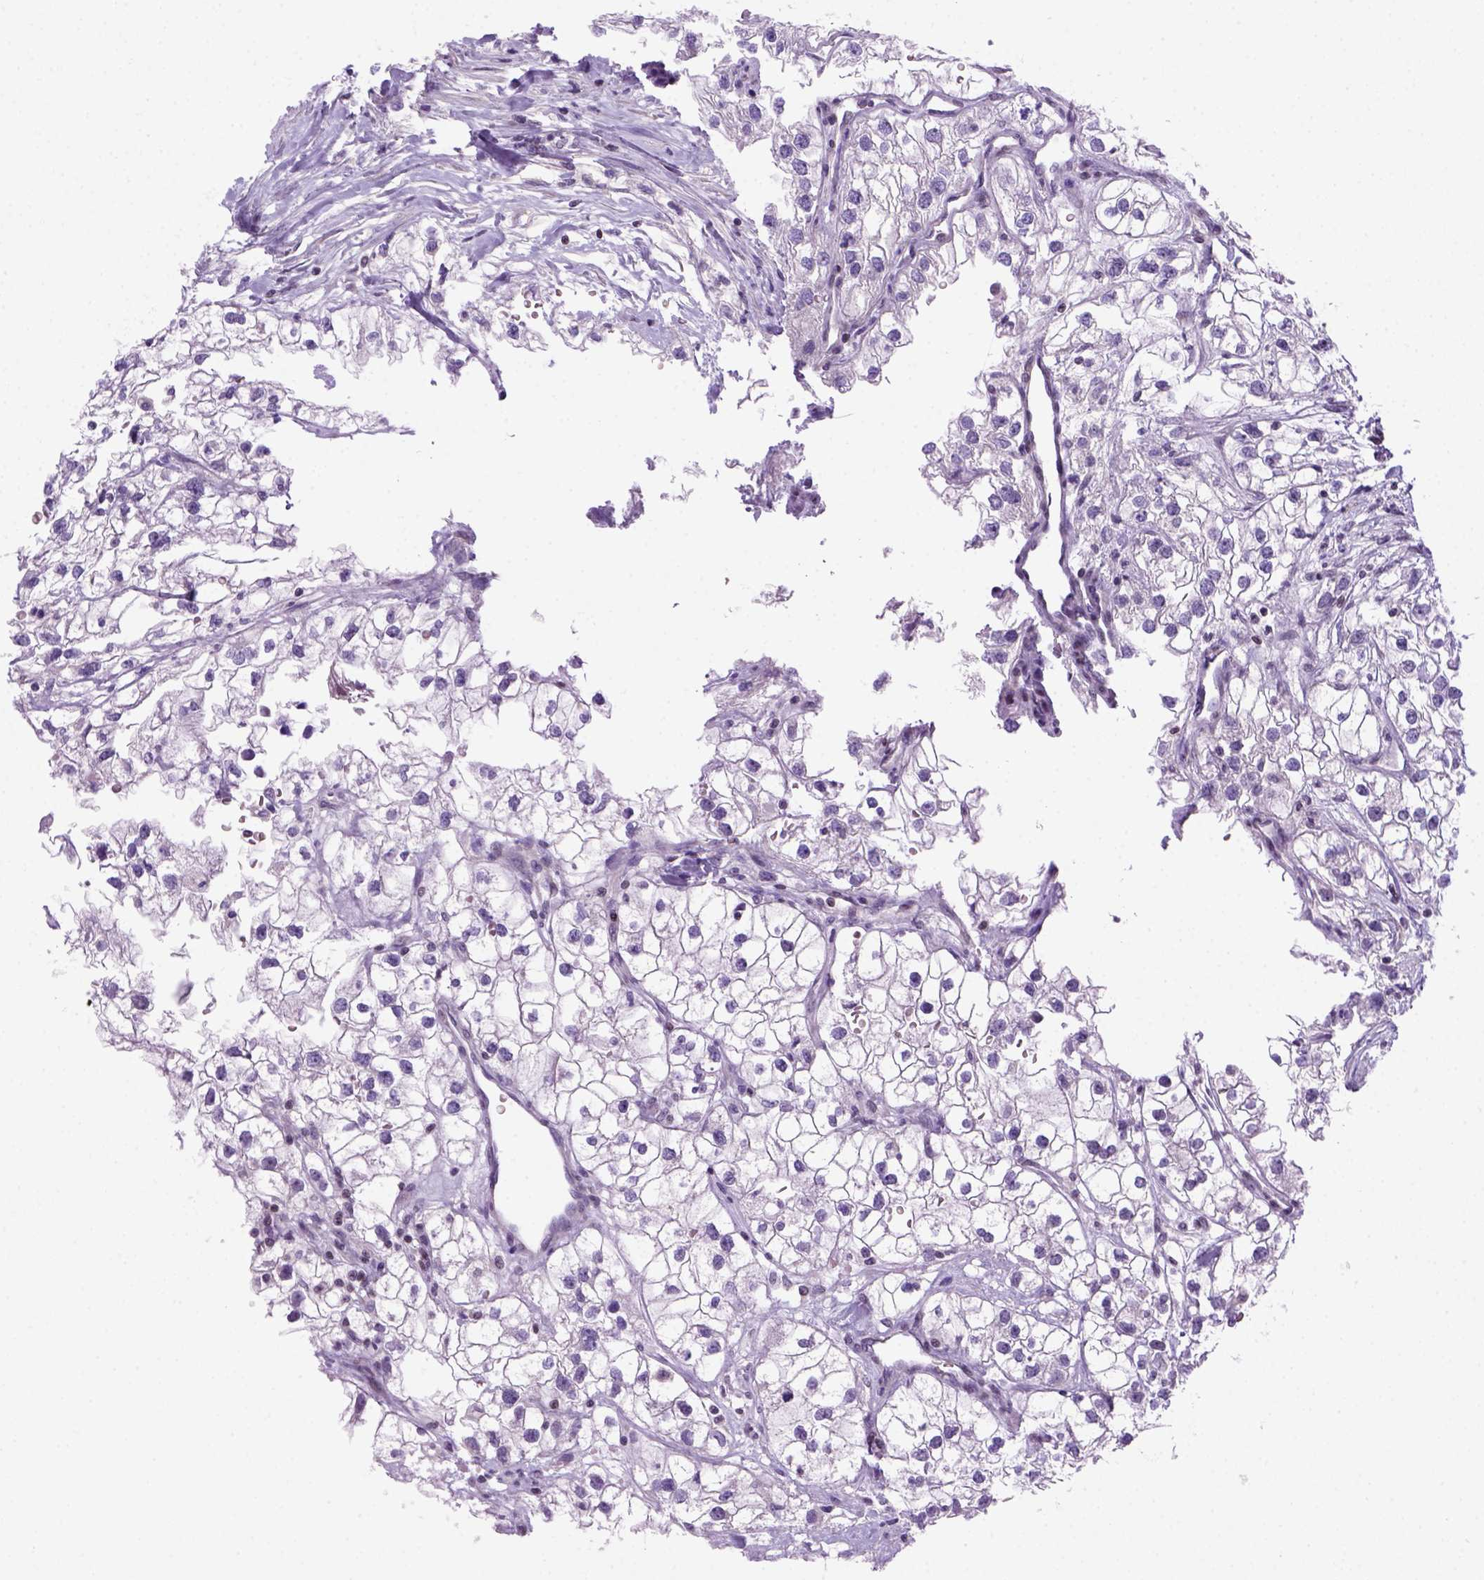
{"staining": {"intensity": "negative", "quantity": "none", "location": "none"}, "tissue": "renal cancer", "cell_type": "Tumor cells", "image_type": "cancer", "snomed": [{"axis": "morphology", "description": "Adenocarcinoma, NOS"}, {"axis": "topography", "description": "Kidney"}], "caption": "High magnification brightfield microscopy of adenocarcinoma (renal) stained with DAB (3,3'-diaminobenzidine) (brown) and counterstained with hematoxylin (blue): tumor cells show no significant positivity. (DAB (3,3'-diaminobenzidine) immunohistochemistry (IHC) with hematoxylin counter stain).", "gene": "MGMT", "patient": {"sex": "male", "age": 59}}